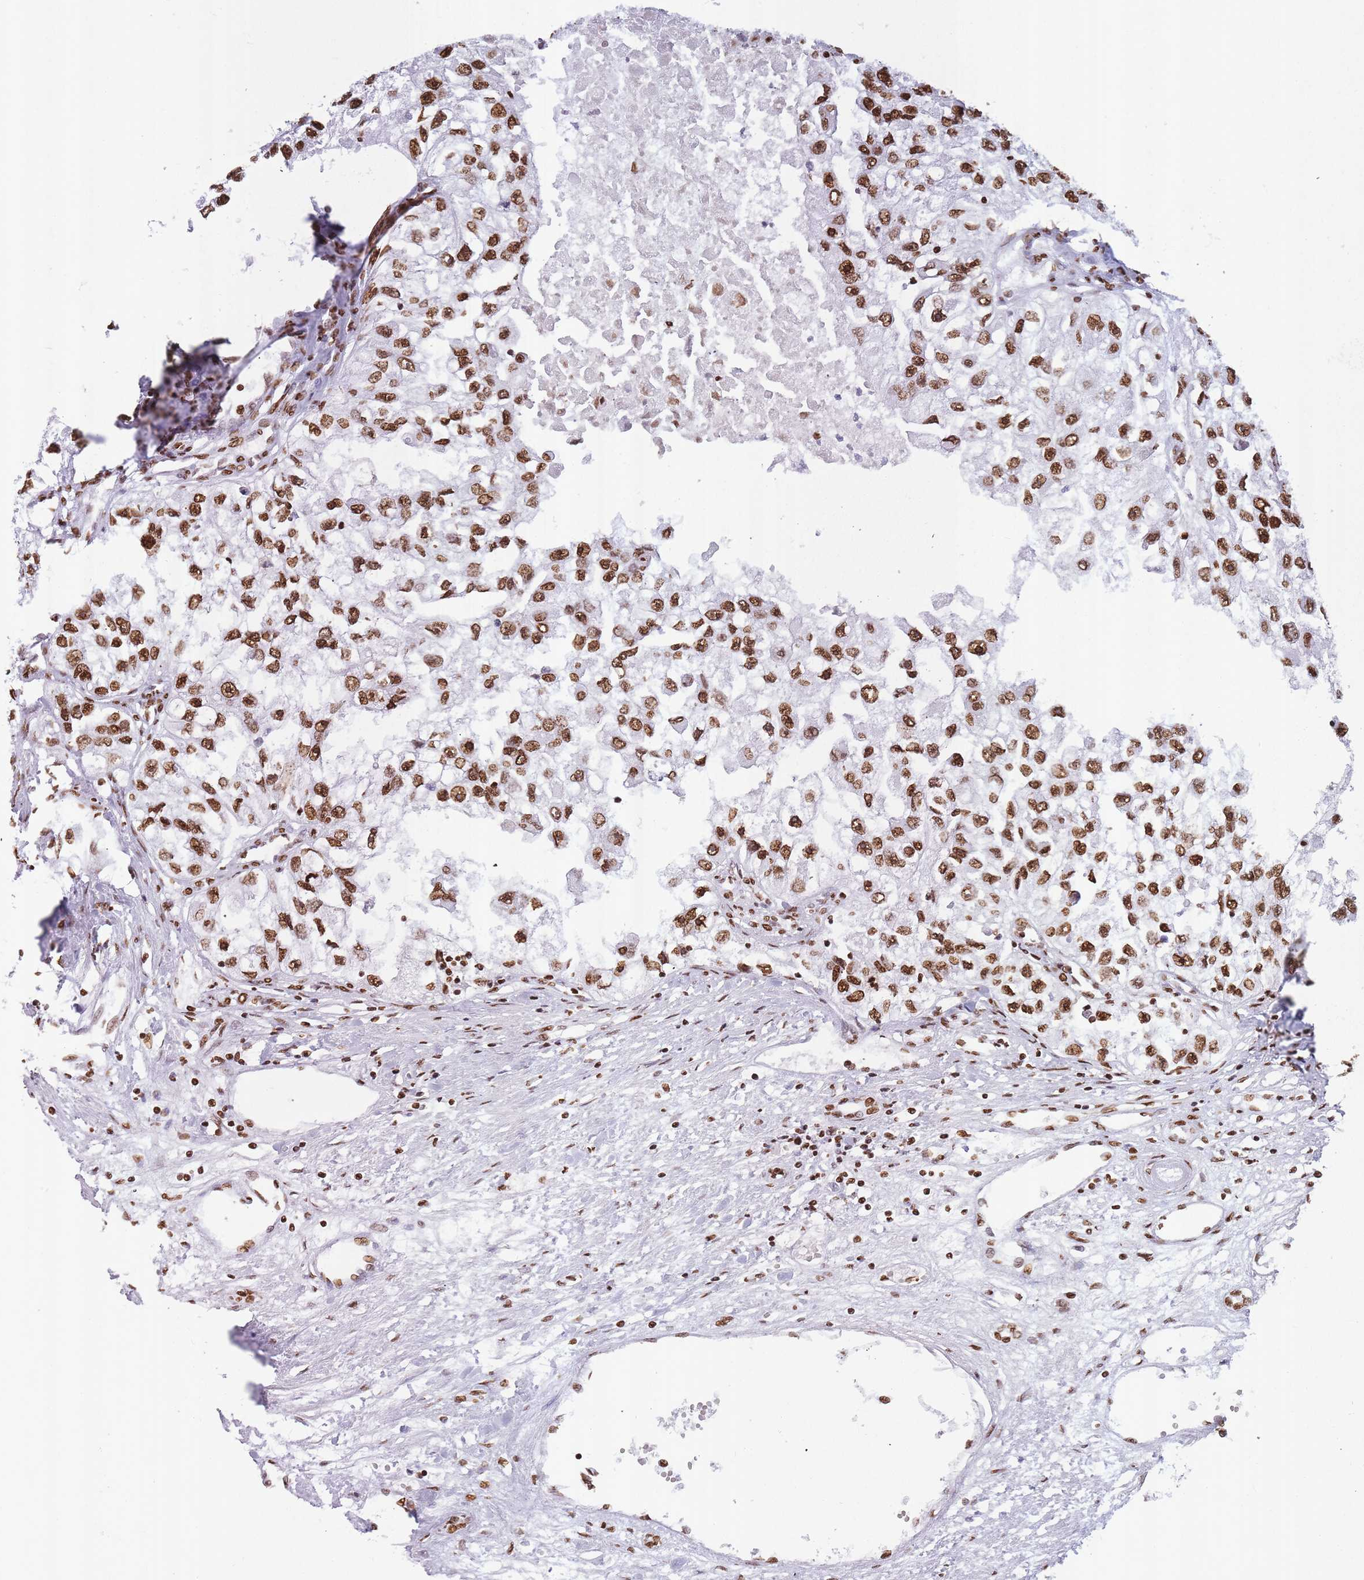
{"staining": {"intensity": "strong", "quantity": ">75%", "location": "nuclear"}, "tissue": "renal cancer", "cell_type": "Tumor cells", "image_type": "cancer", "snomed": [{"axis": "morphology", "description": "Adenocarcinoma, NOS"}, {"axis": "topography", "description": "Kidney"}], "caption": "Immunohistochemical staining of human renal cancer shows high levels of strong nuclear protein positivity in about >75% of tumor cells.", "gene": "HNRNPUL1", "patient": {"sex": "male", "age": 63}}